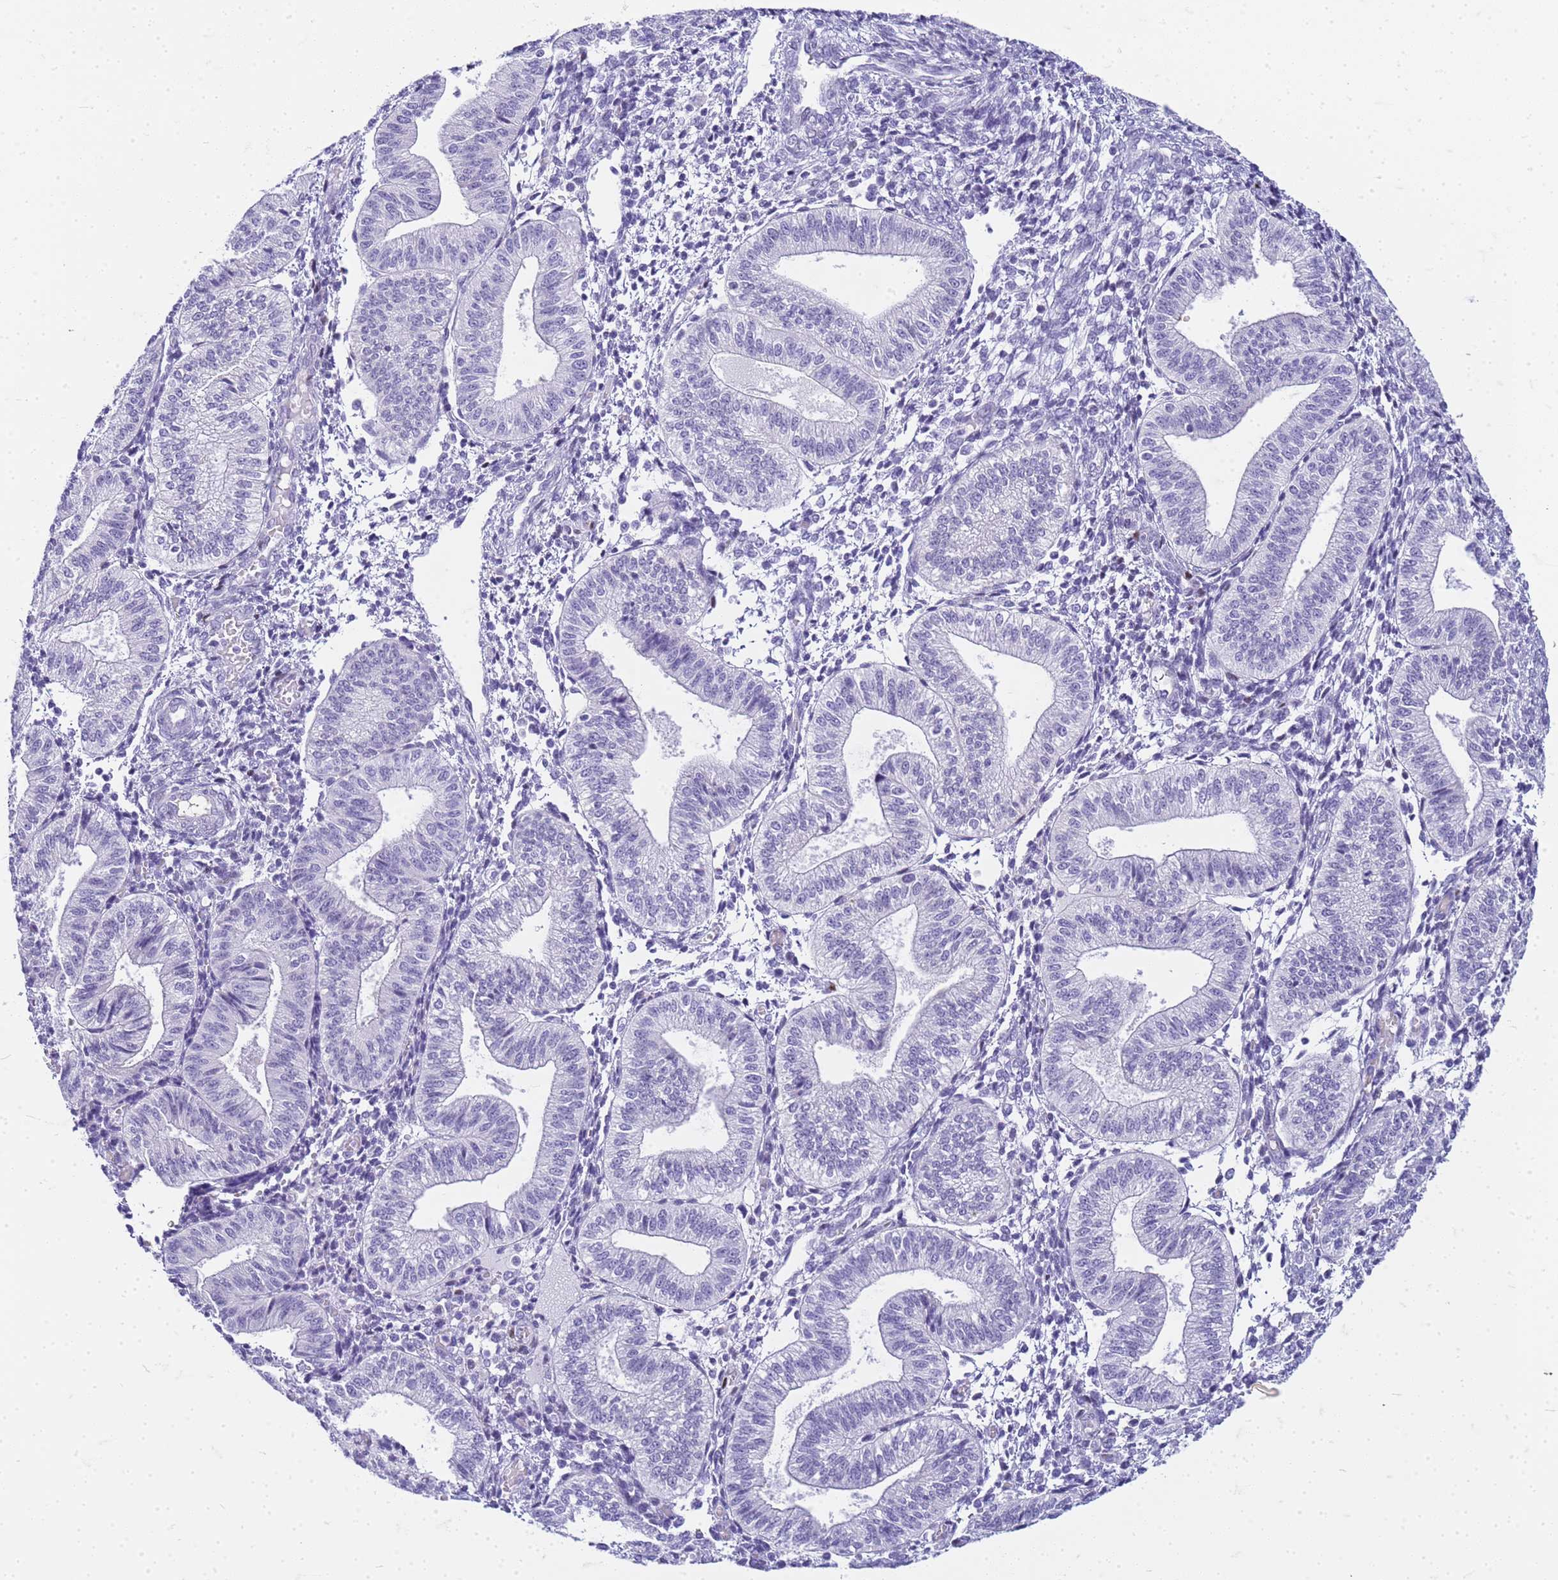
{"staining": {"intensity": "negative", "quantity": "none", "location": "none"}, "tissue": "endometrium", "cell_type": "Cells in endometrial stroma", "image_type": "normal", "snomed": [{"axis": "morphology", "description": "Normal tissue, NOS"}, {"axis": "topography", "description": "Endometrium"}], "caption": "Immunohistochemistry (IHC) image of normal endometrium stained for a protein (brown), which shows no staining in cells in endometrial stroma. Nuclei are stained in blue.", "gene": "CFAP100", "patient": {"sex": "female", "age": 34}}